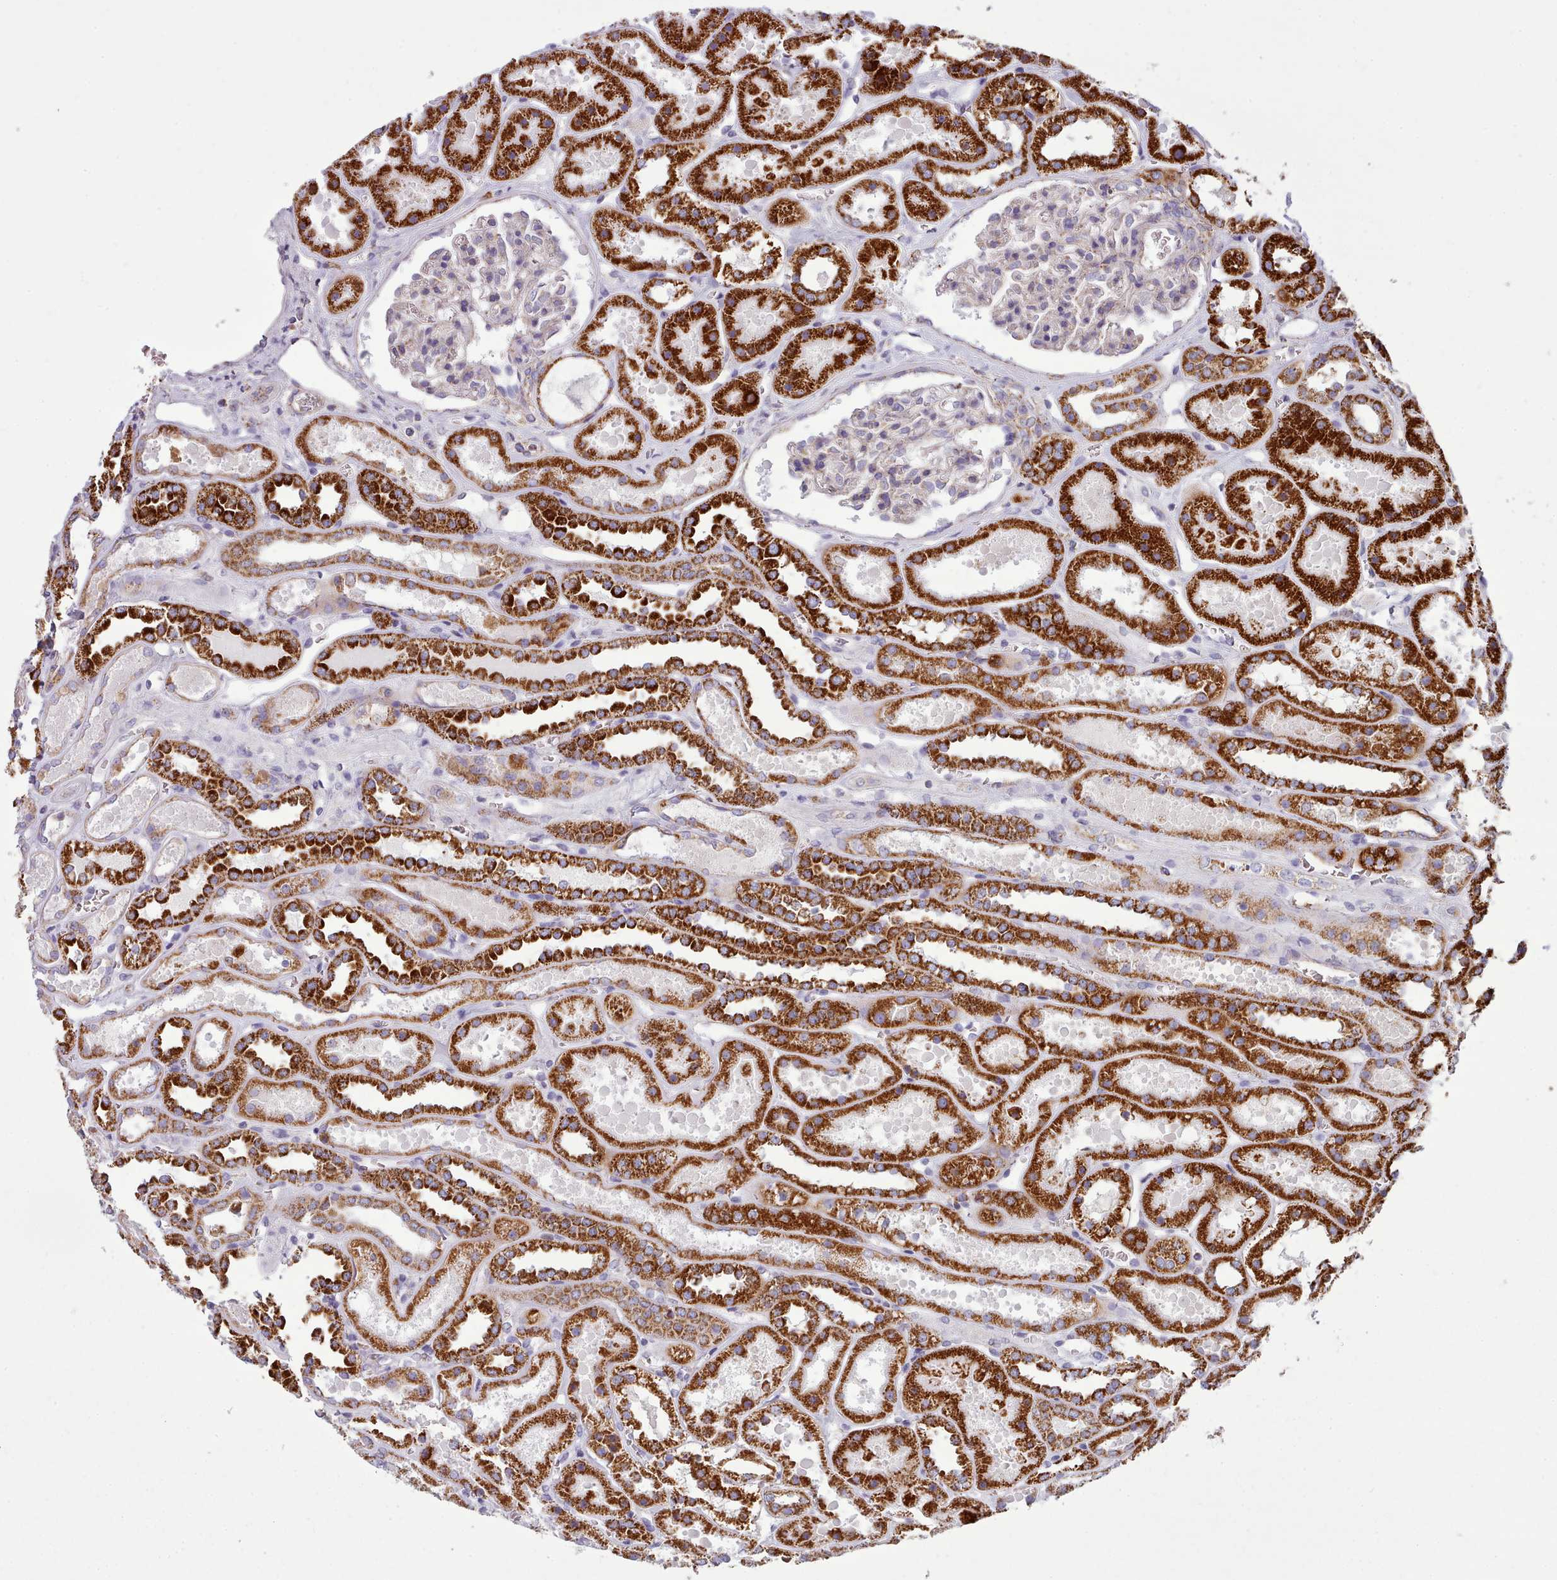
{"staining": {"intensity": "negative", "quantity": "none", "location": "none"}, "tissue": "kidney", "cell_type": "Cells in glomeruli", "image_type": "normal", "snomed": [{"axis": "morphology", "description": "Normal tissue, NOS"}, {"axis": "topography", "description": "Kidney"}], "caption": "Cells in glomeruli are negative for brown protein staining in unremarkable kidney. Brightfield microscopy of immunohistochemistry (IHC) stained with DAB (3,3'-diaminobenzidine) (brown) and hematoxylin (blue), captured at high magnification.", "gene": "SRP54", "patient": {"sex": "female", "age": 41}}